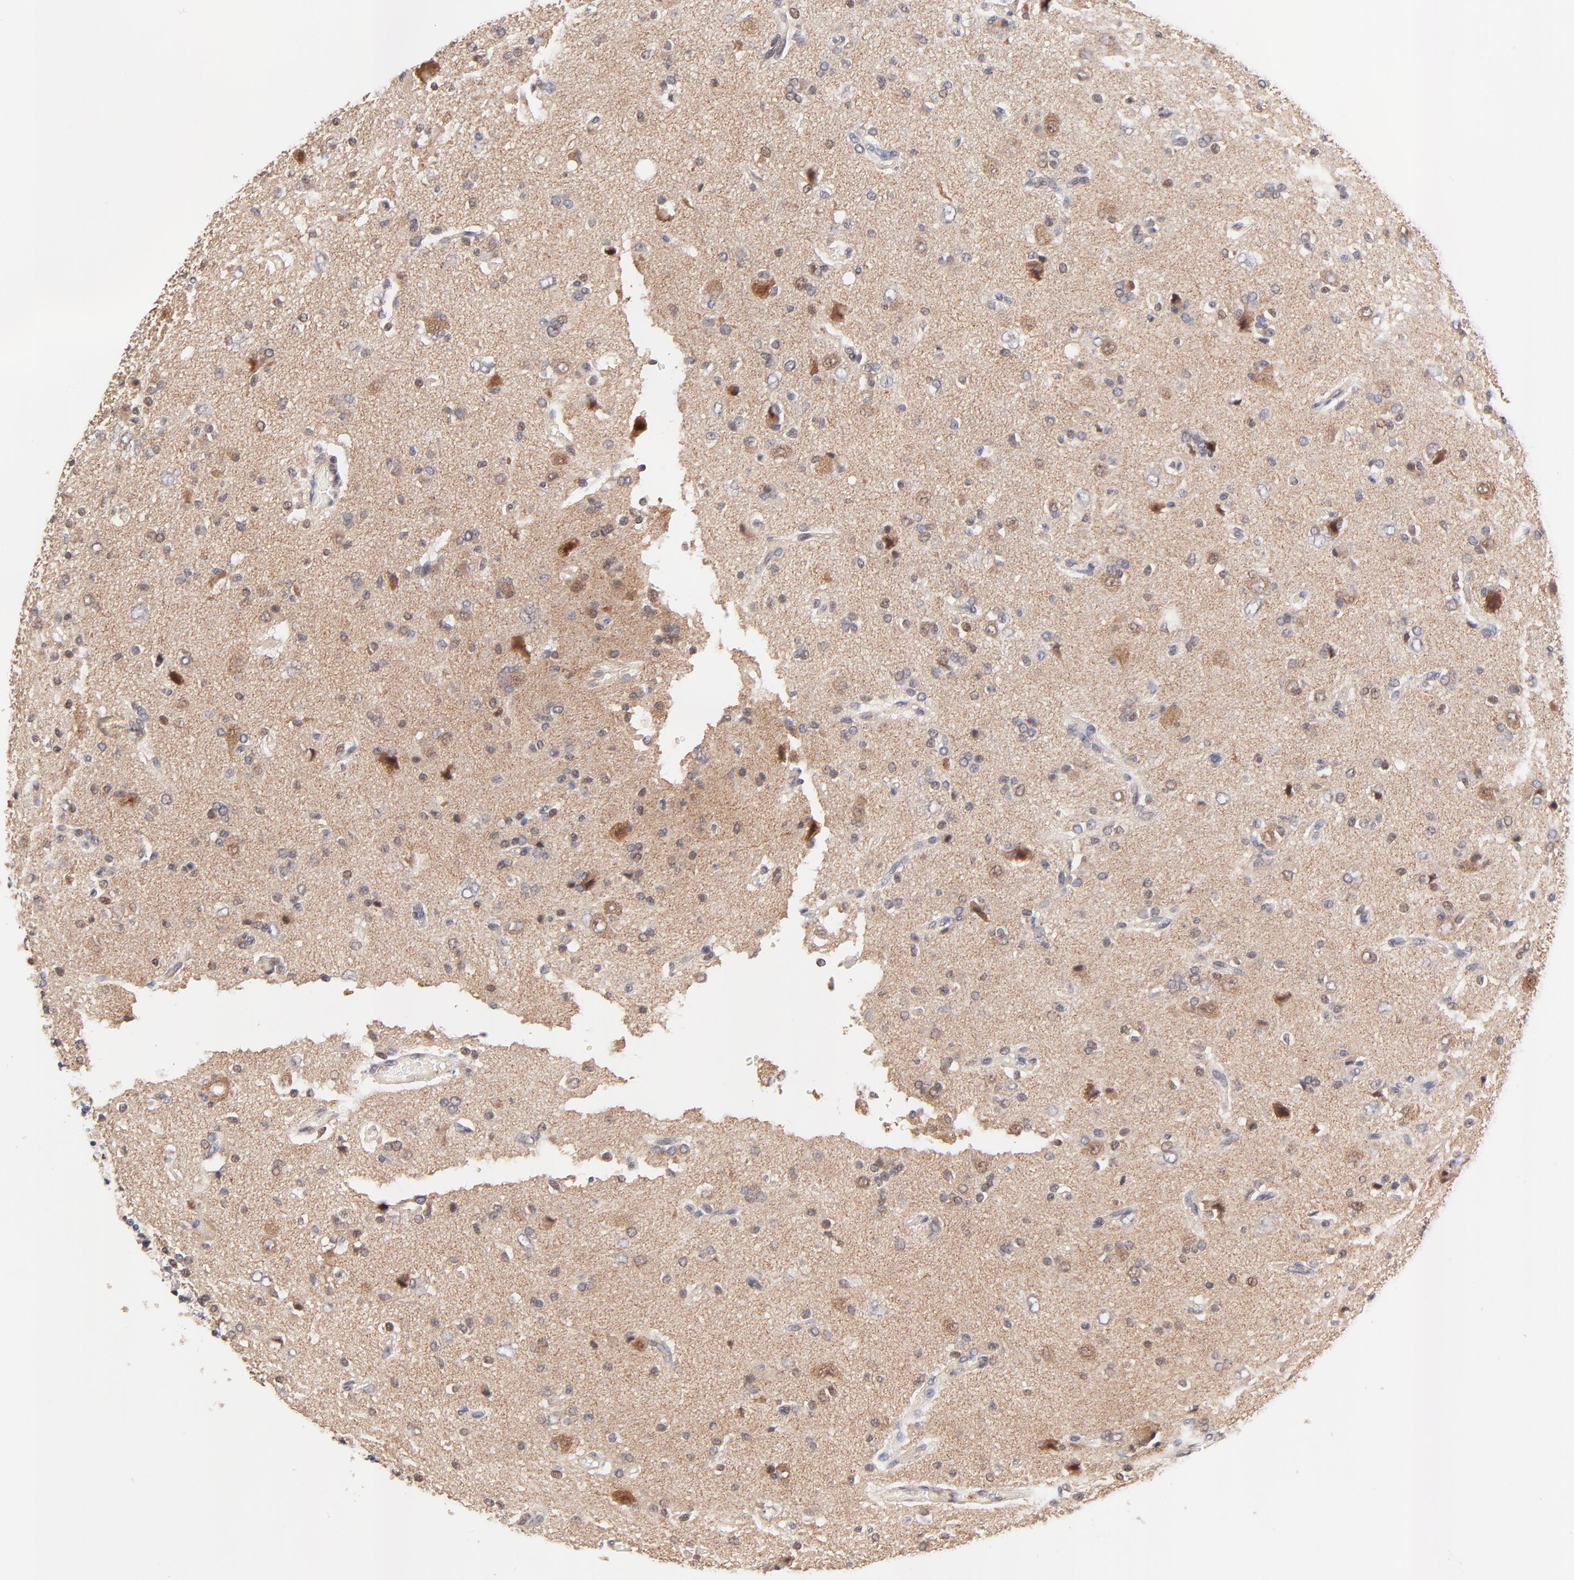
{"staining": {"intensity": "moderate", "quantity": "<25%", "location": "cytoplasmic/membranous,nuclear"}, "tissue": "glioma", "cell_type": "Tumor cells", "image_type": "cancer", "snomed": [{"axis": "morphology", "description": "Glioma, malignant, High grade"}, {"axis": "topography", "description": "Brain"}], "caption": "Immunohistochemical staining of malignant glioma (high-grade) displays moderate cytoplasmic/membranous and nuclear protein positivity in approximately <25% of tumor cells.", "gene": "TXNL1", "patient": {"sex": "male", "age": 47}}